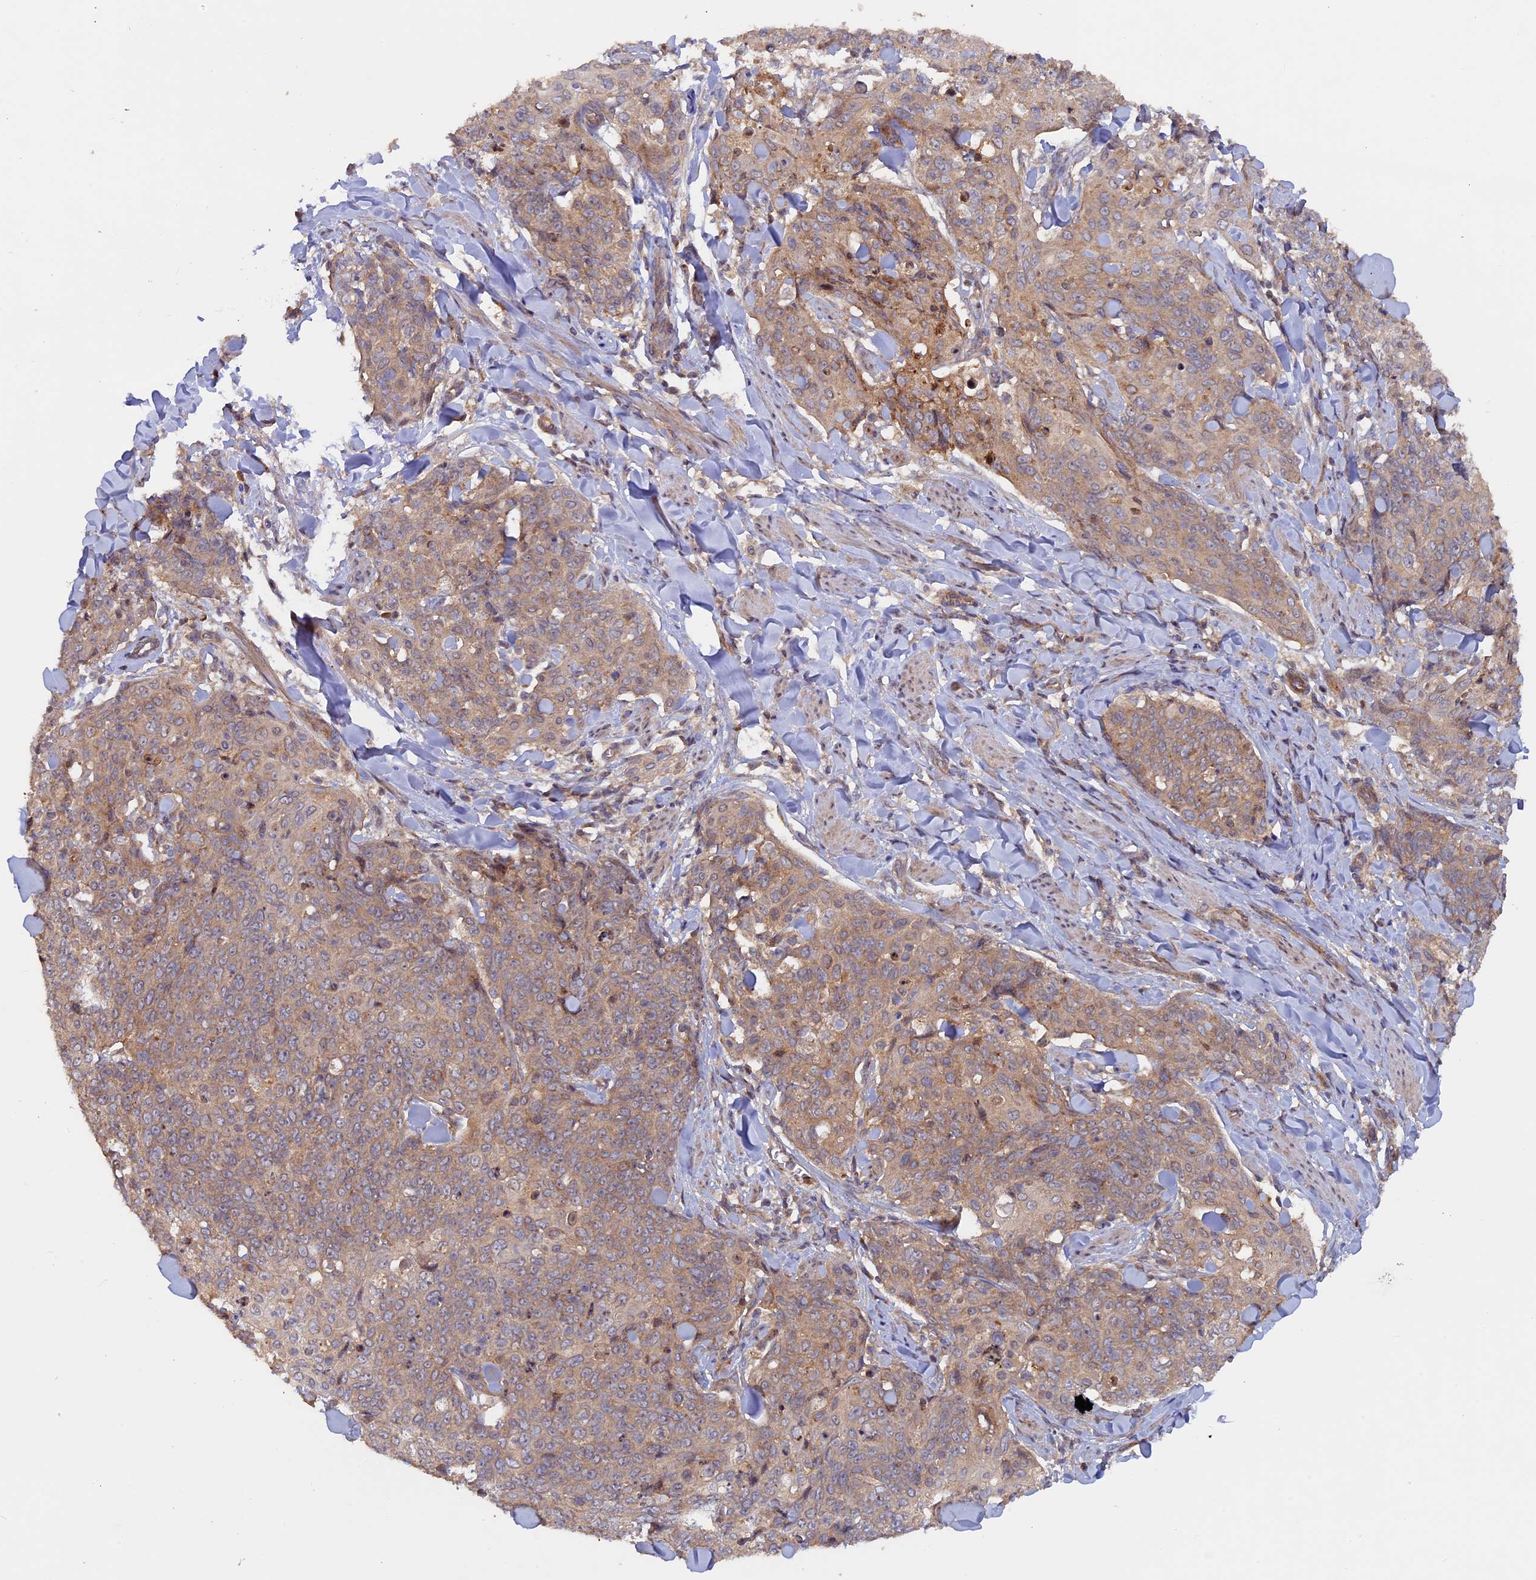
{"staining": {"intensity": "weak", "quantity": ">75%", "location": "cytoplasmic/membranous"}, "tissue": "skin cancer", "cell_type": "Tumor cells", "image_type": "cancer", "snomed": [{"axis": "morphology", "description": "Squamous cell carcinoma, NOS"}, {"axis": "topography", "description": "Skin"}, {"axis": "topography", "description": "Vulva"}], "caption": "Approximately >75% of tumor cells in skin squamous cell carcinoma show weak cytoplasmic/membranous protein expression as visualized by brown immunohistochemical staining.", "gene": "FERMT1", "patient": {"sex": "female", "age": 85}}